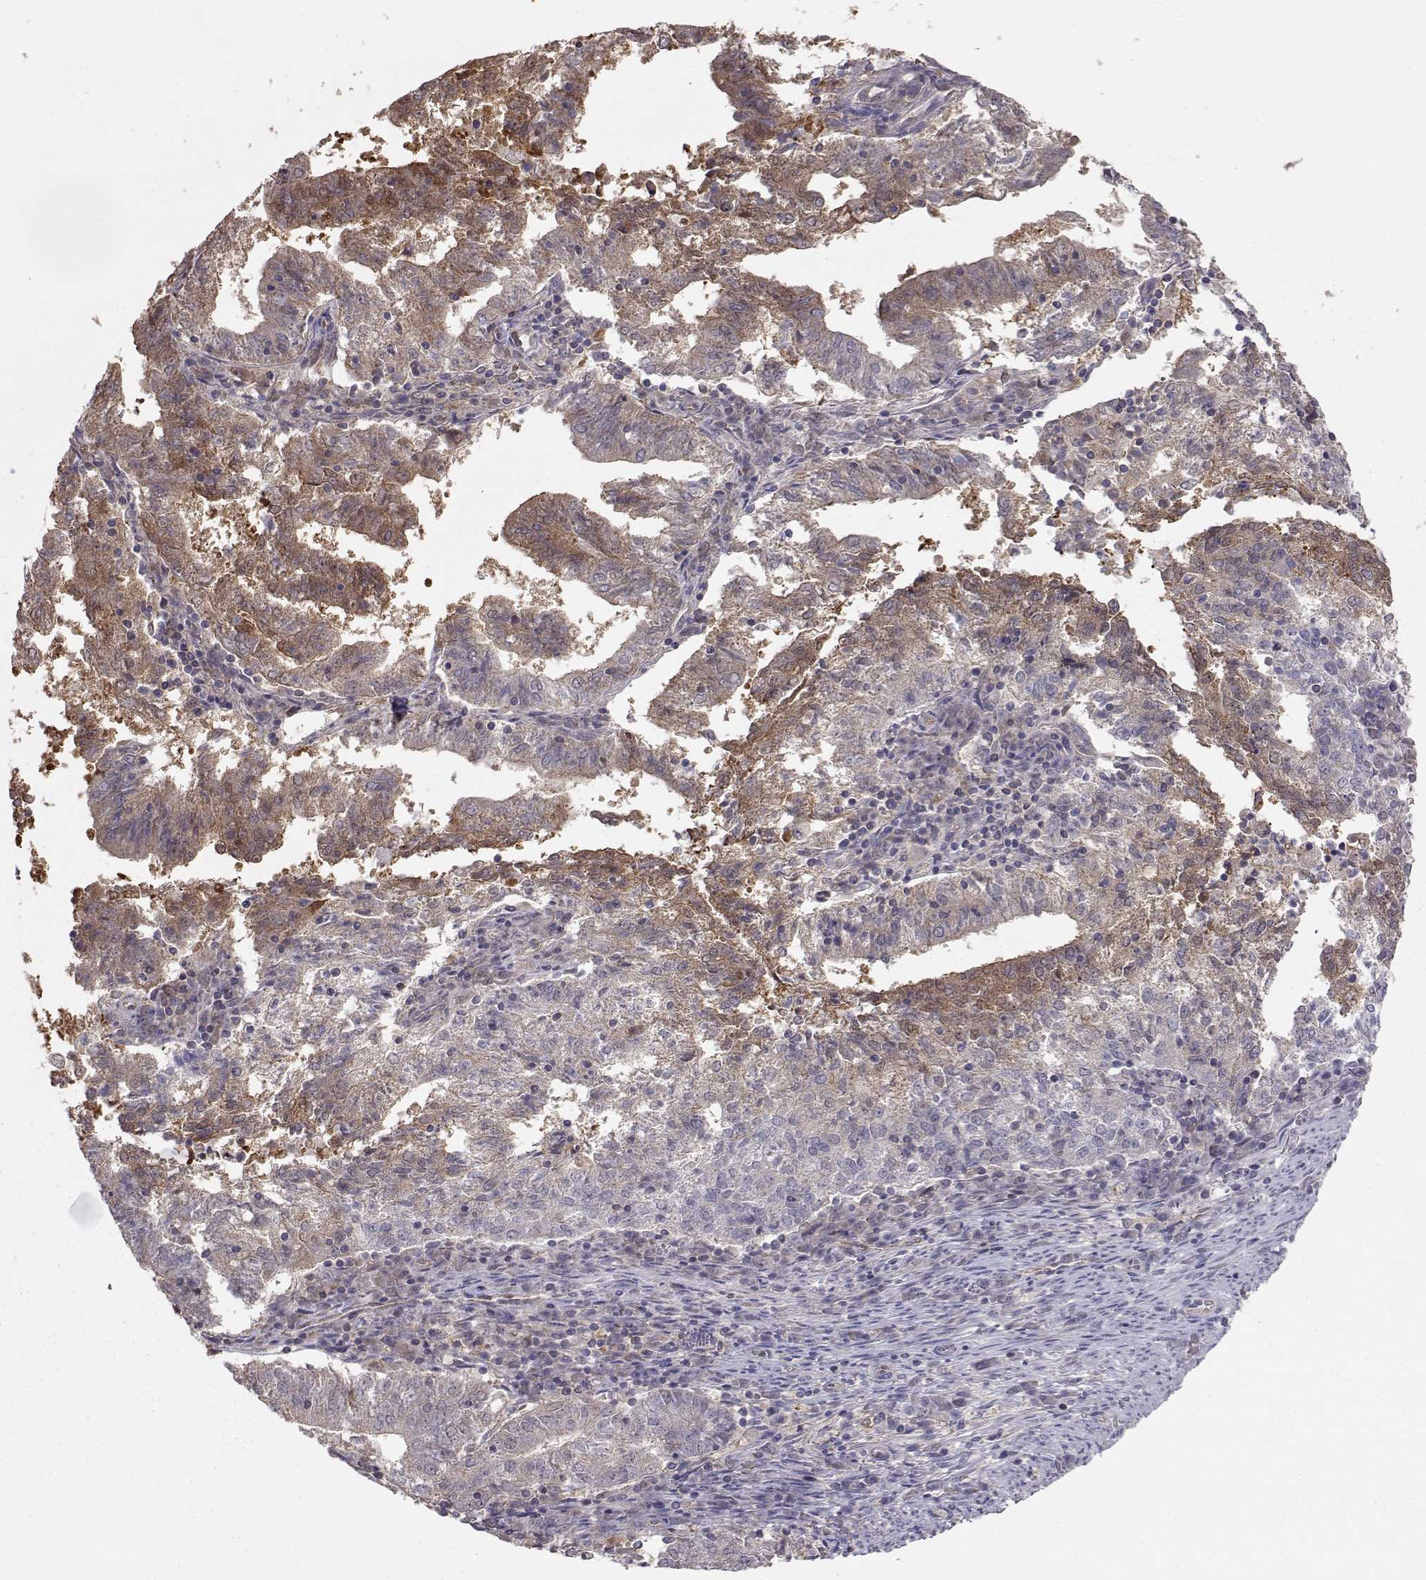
{"staining": {"intensity": "moderate", "quantity": "25%-75%", "location": "cytoplasmic/membranous"}, "tissue": "endometrial cancer", "cell_type": "Tumor cells", "image_type": "cancer", "snomed": [{"axis": "morphology", "description": "Adenocarcinoma, NOS"}, {"axis": "topography", "description": "Endometrium"}], "caption": "This histopathology image displays immunohistochemistry (IHC) staining of human endometrial adenocarcinoma, with medium moderate cytoplasmic/membranous expression in approximately 25%-75% of tumor cells.", "gene": "NCAM2", "patient": {"sex": "female", "age": 82}}